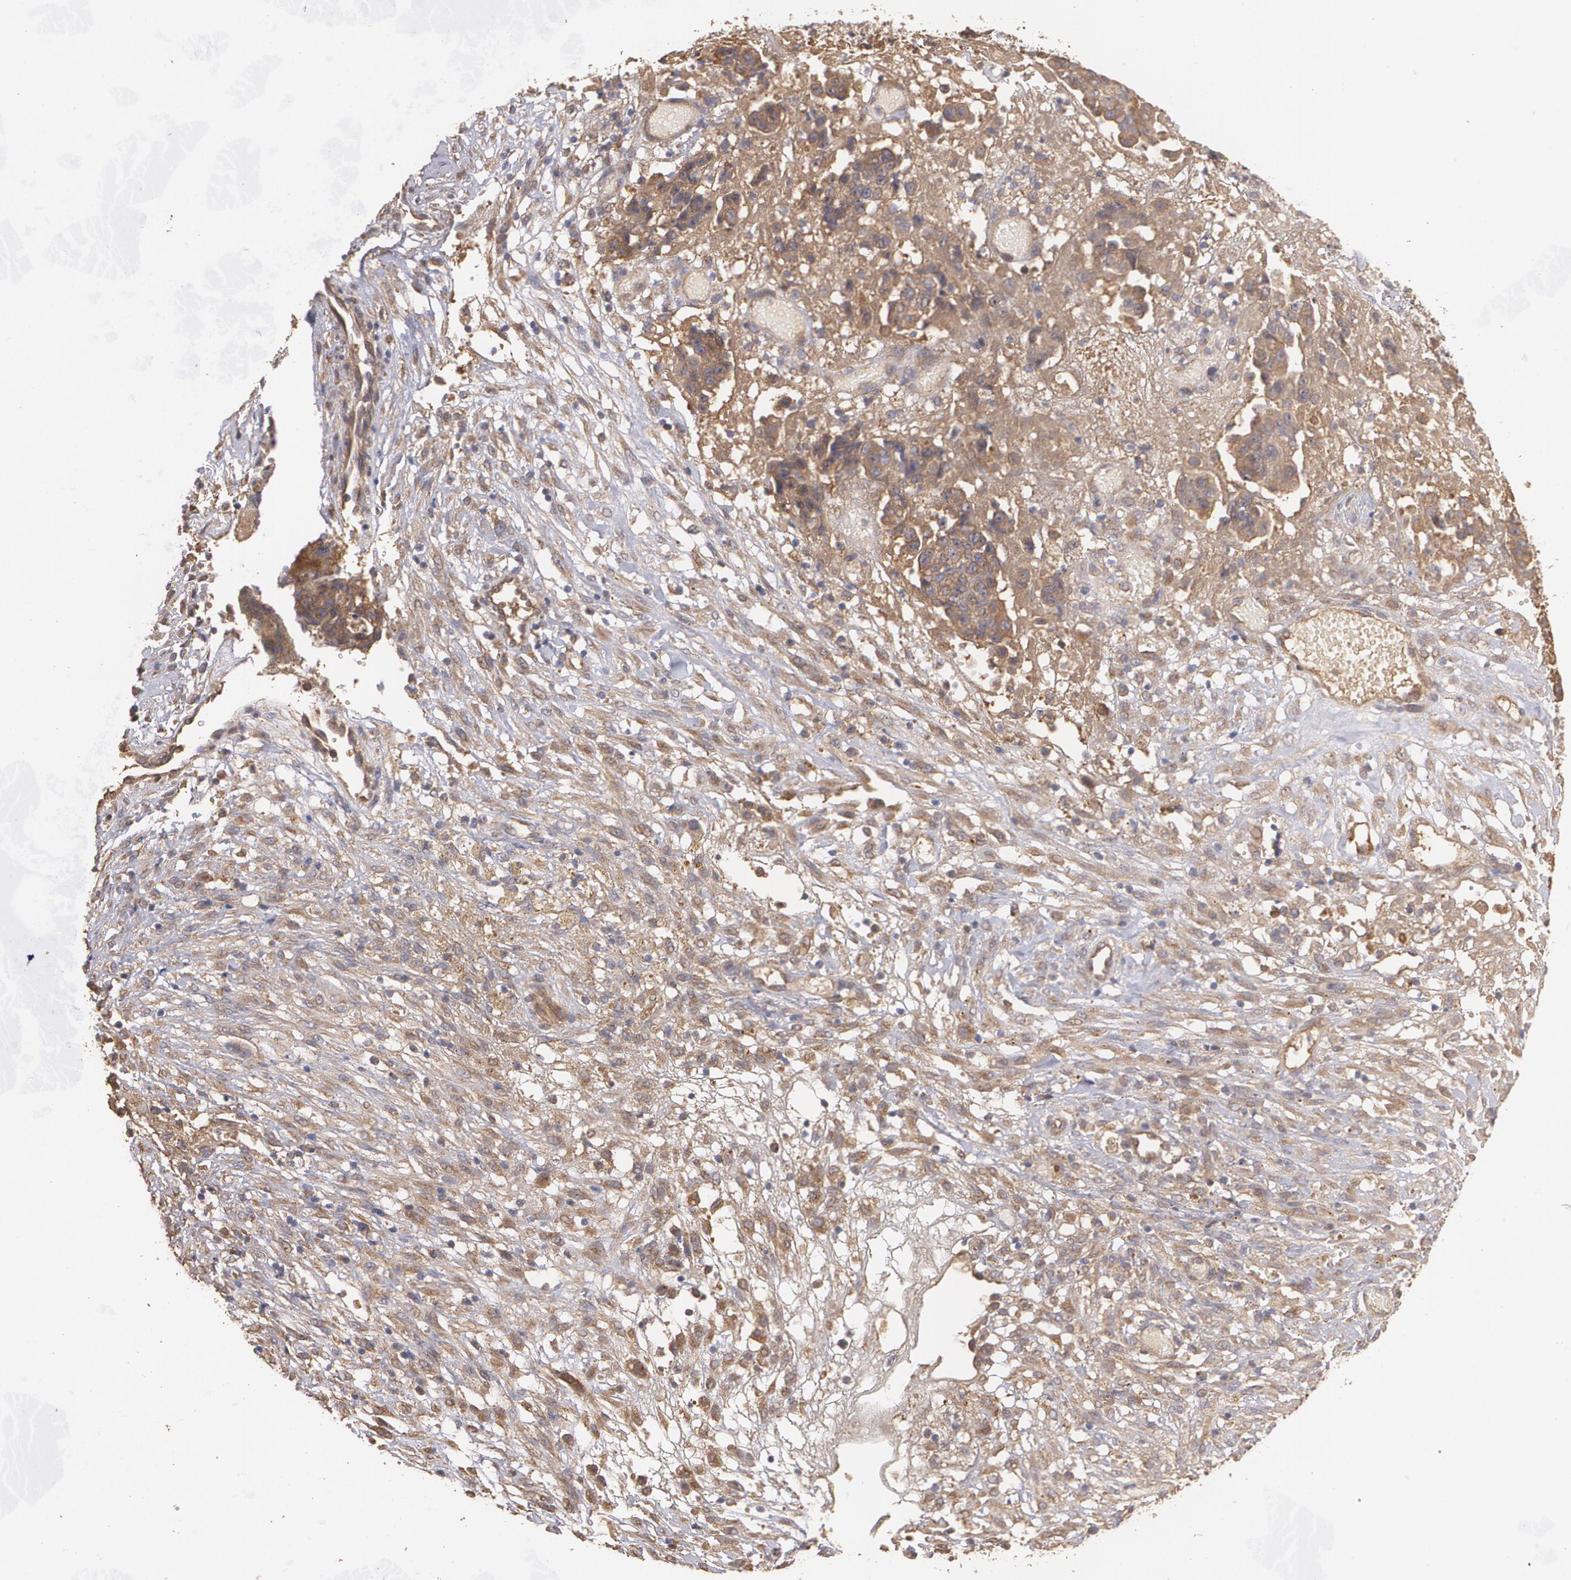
{"staining": {"intensity": "moderate", "quantity": ">75%", "location": "cytoplasmic/membranous"}, "tissue": "ovarian cancer", "cell_type": "Tumor cells", "image_type": "cancer", "snomed": [{"axis": "morphology", "description": "Carcinoma, endometroid"}, {"axis": "topography", "description": "Ovary"}], "caption": "Ovarian cancer (endometroid carcinoma) stained for a protein demonstrates moderate cytoplasmic/membranous positivity in tumor cells.", "gene": "PON1", "patient": {"sex": "female", "age": 42}}